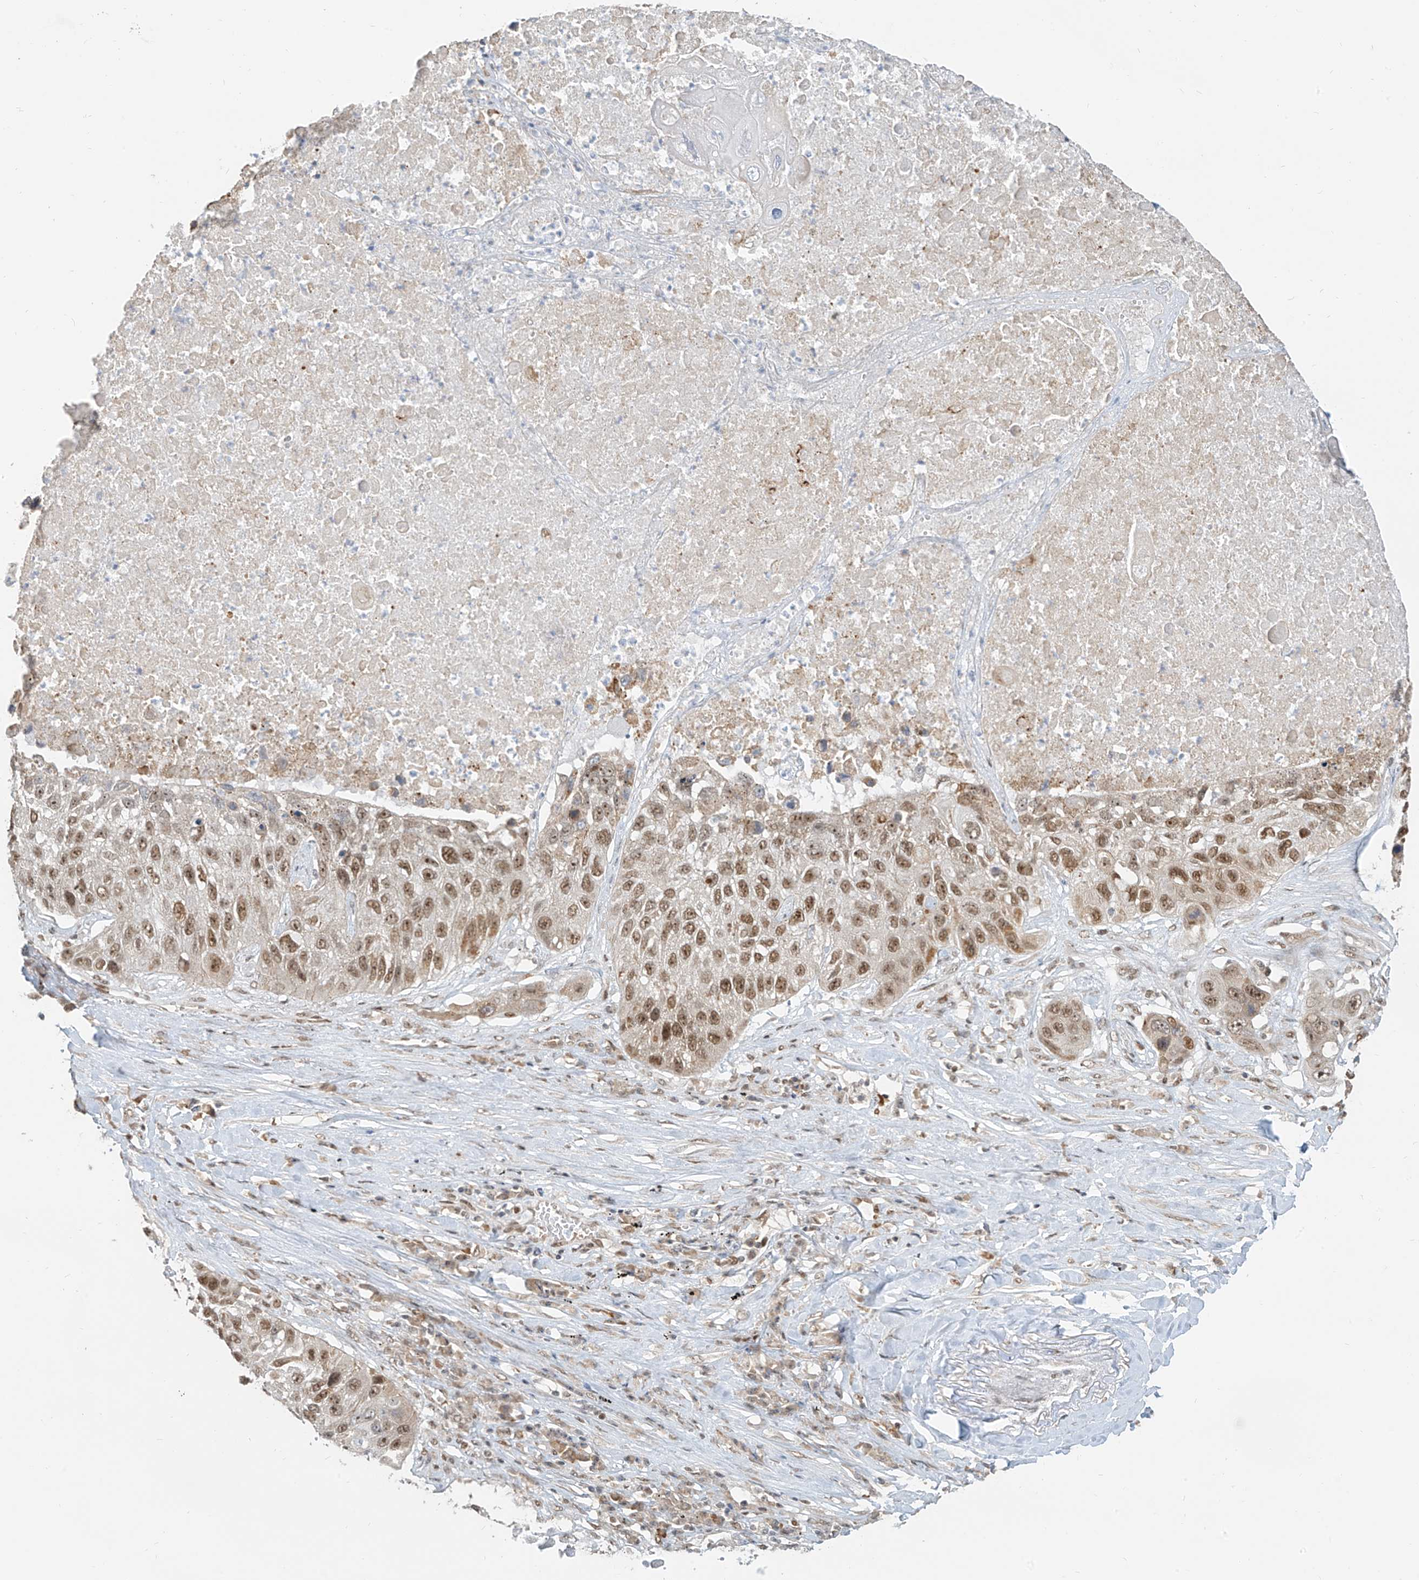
{"staining": {"intensity": "moderate", "quantity": ">75%", "location": "nuclear"}, "tissue": "lung cancer", "cell_type": "Tumor cells", "image_type": "cancer", "snomed": [{"axis": "morphology", "description": "Squamous cell carcinoma, NOS"}, {"axis": "topography", "description": "Lung"}], "caption": "IHC histopathology image of neoplastic tissue: human squamous cell carcinoma (lung) stained using immunohistochemistry (IHC) displays medium levels of moderate protein expression localized specifically in the nuclear of tumor cells, appearing as a nuclear brown color.", "gene": "ZMYM2", "patient": {"sex": "male", "age": 61}}